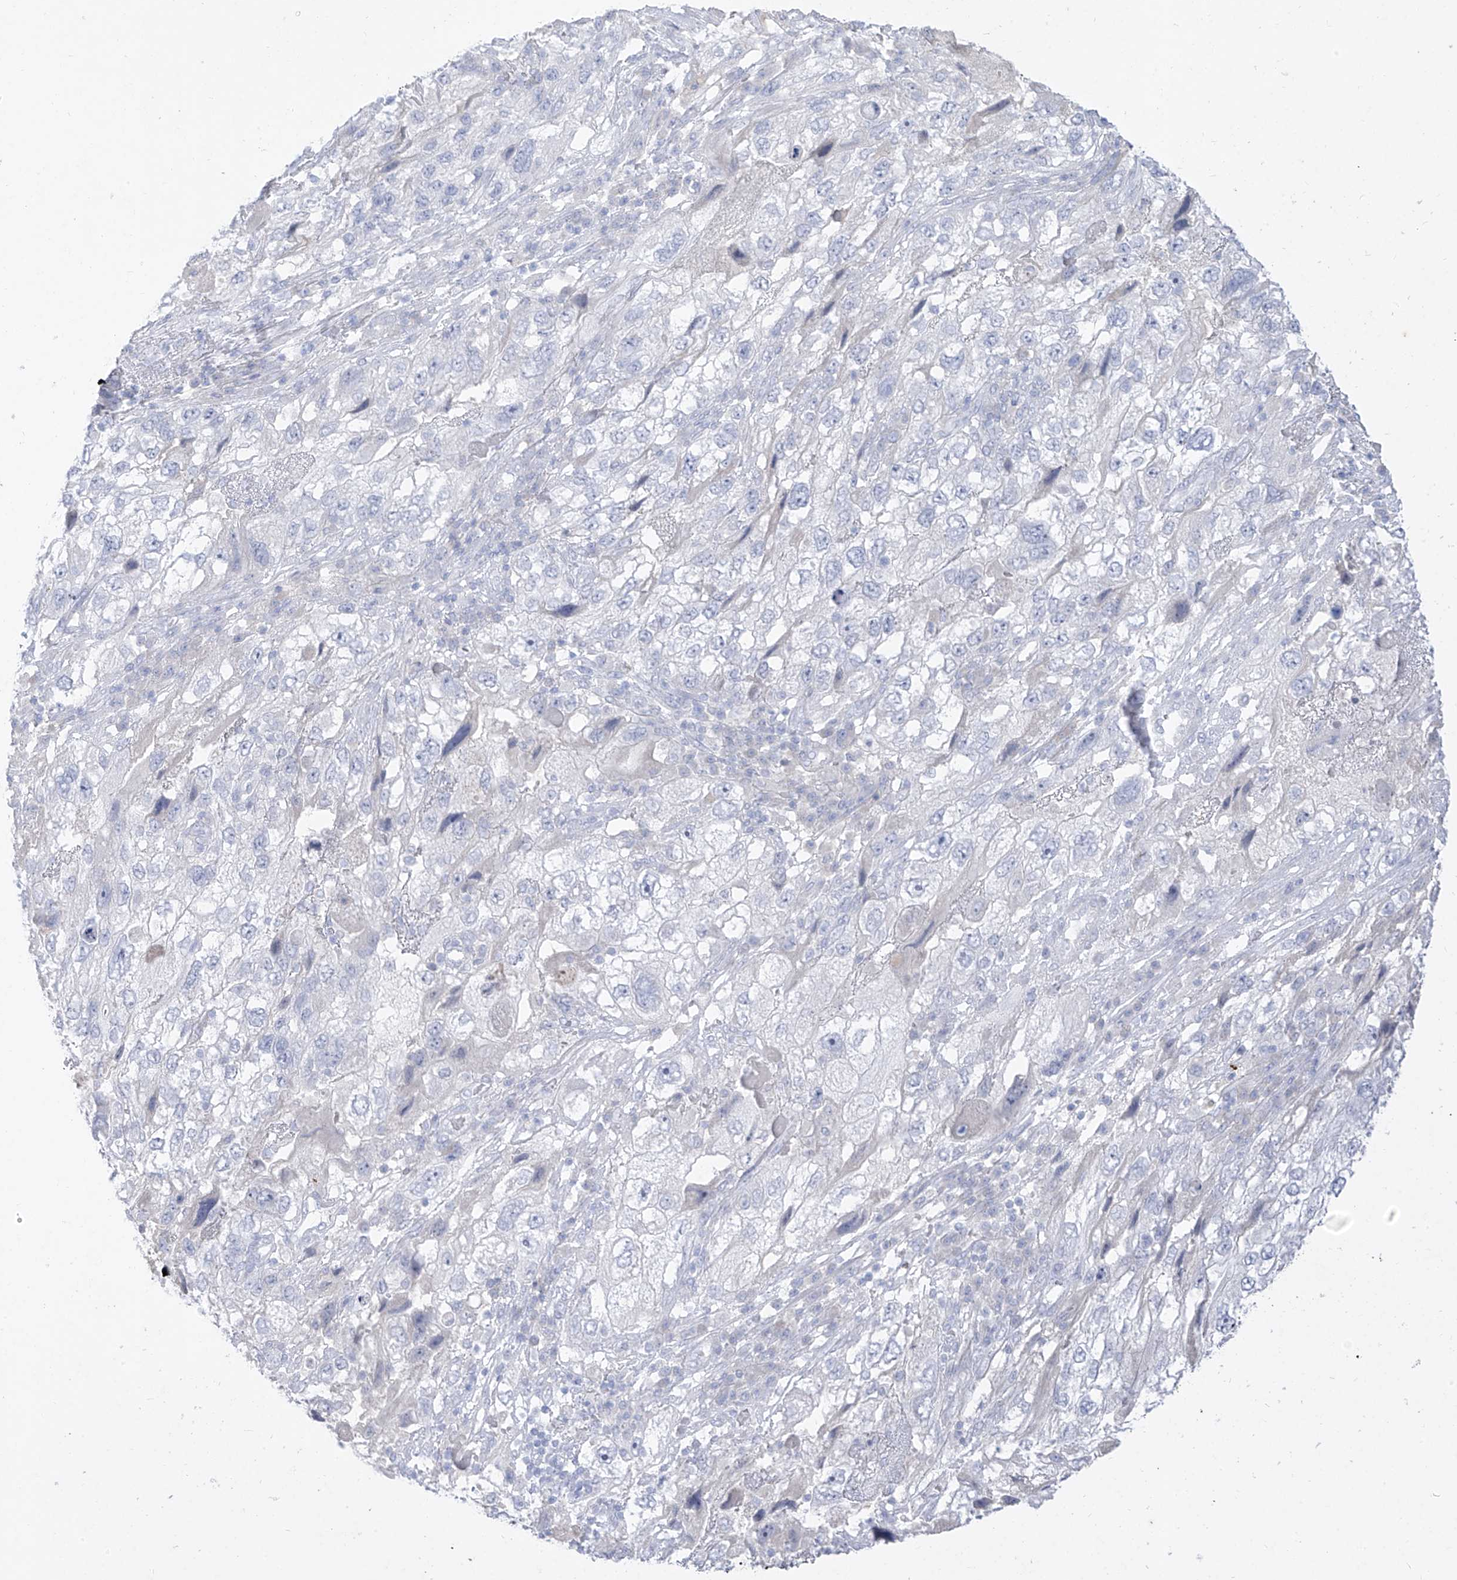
{"staining": {"intensity": "negative", "quantity": "none", "location": "none"}, "tissue": "endometrial cancer", "cell_type": "Tumor cells", "image_type": "cancer", "snomed": [{"axis": "morphology", "description": "Adenocarcinoma, NOS"}, {"axis": "topography", "description": "Endometrium"}], "caption": "There is no significant staining in tumor cells of endometrial cancer (adenocarcinoma). Nuclei are stained in blue.", "gene": "TGM4", "patient": {"sex": "female", "age": 49}}